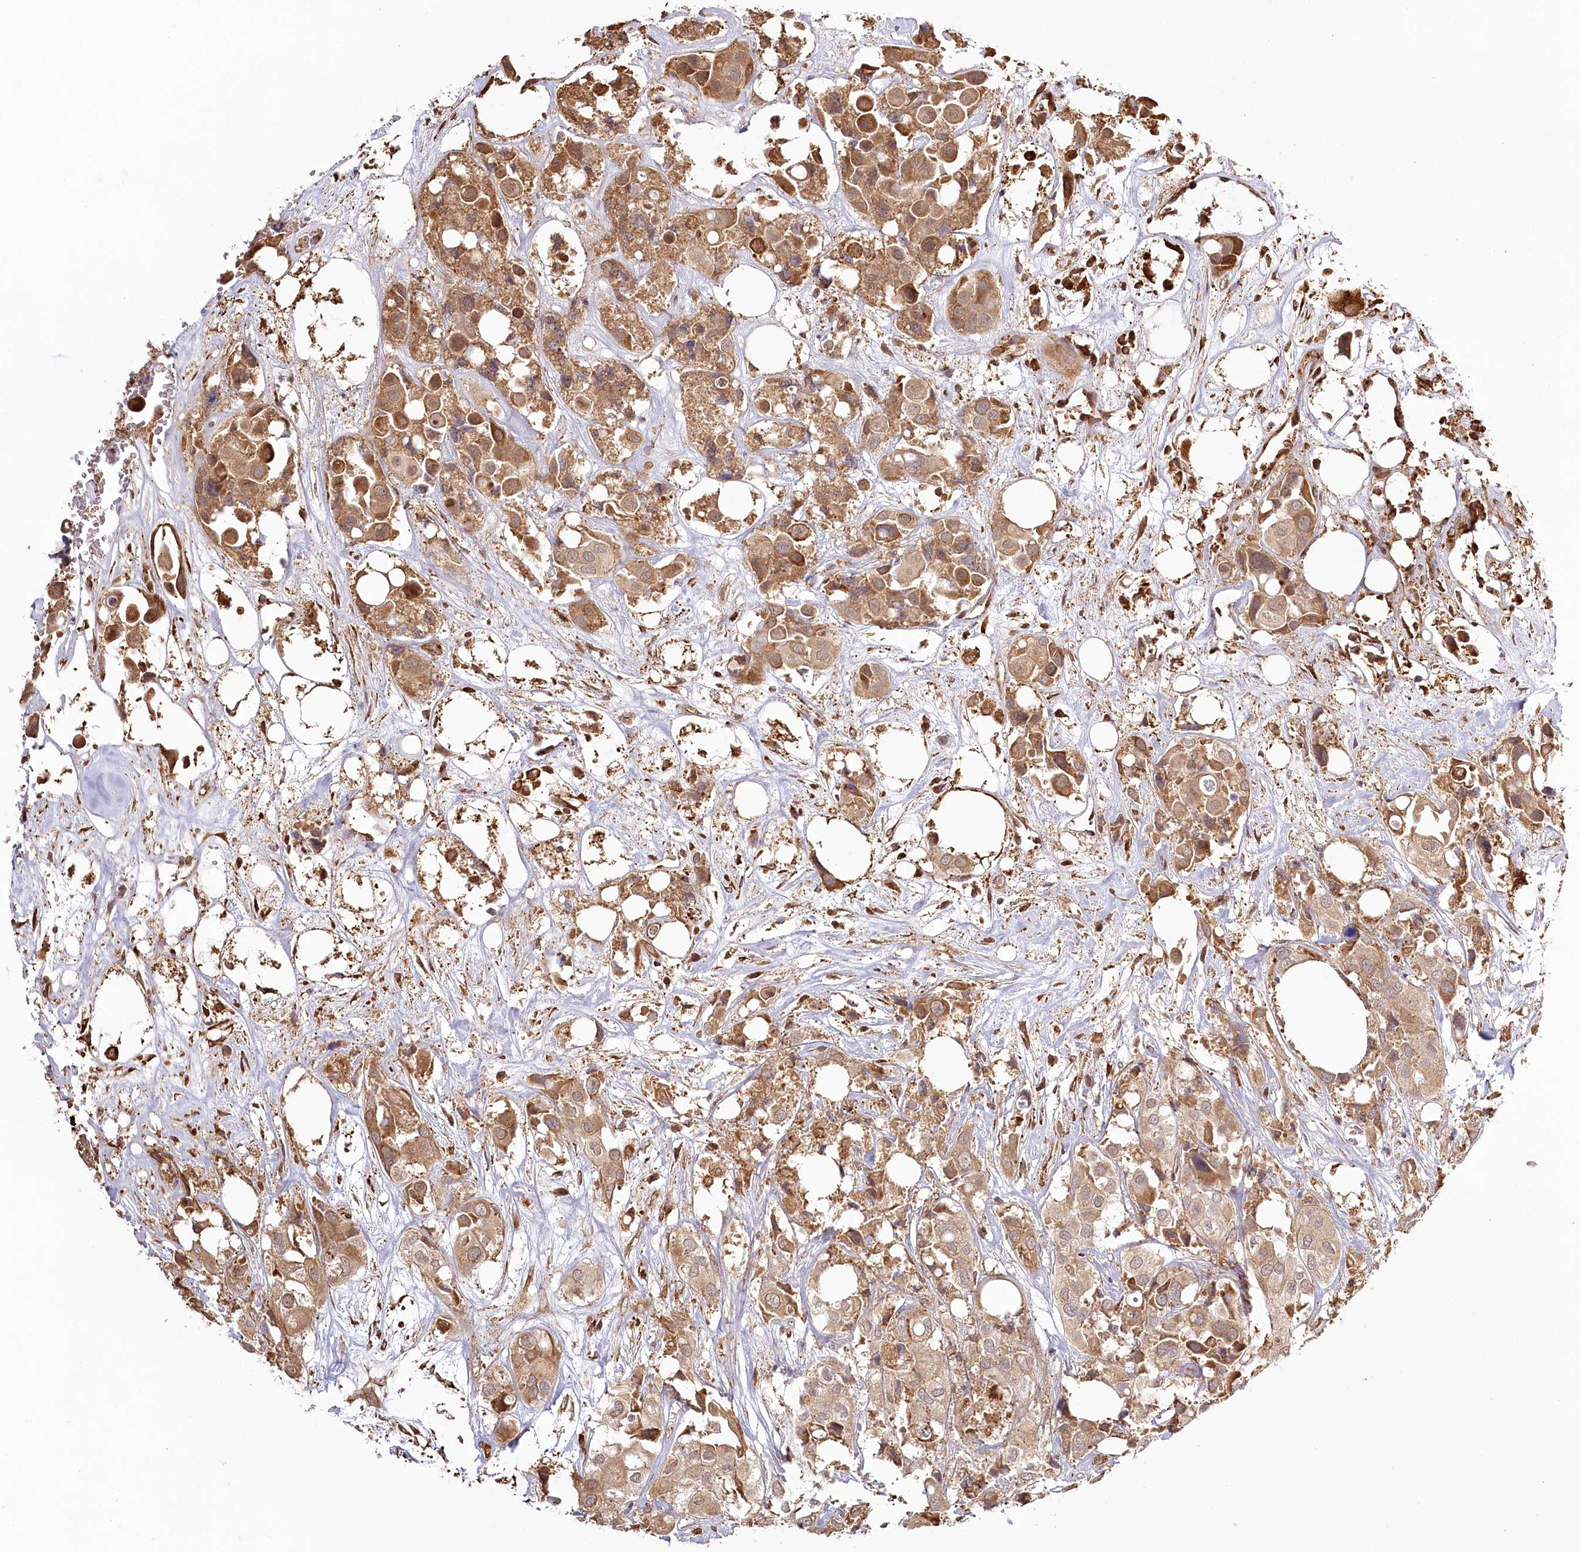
{"staining": {"intensity": "moderate", "quantity": ">75%", "location": "cytoplasmic/membranous"}, "tissue": "urothelial cancer", "cell_type": "Tumor cells", "image_type": "cancer", "snomed": [{"axis": "morphology", "description": "Urothelial carcinoma, High grade"}, {"axis": "topography", "description": "Urinary bladder"}], "caption": "High-grade urothelial carcinoma stained for a protein (brown) reveals moderate cytoplasmic/membranous positive expression in about >75% of tumor cells.", "gene": "FAM13A", "patient": {"sex": "male", "age": 64}}